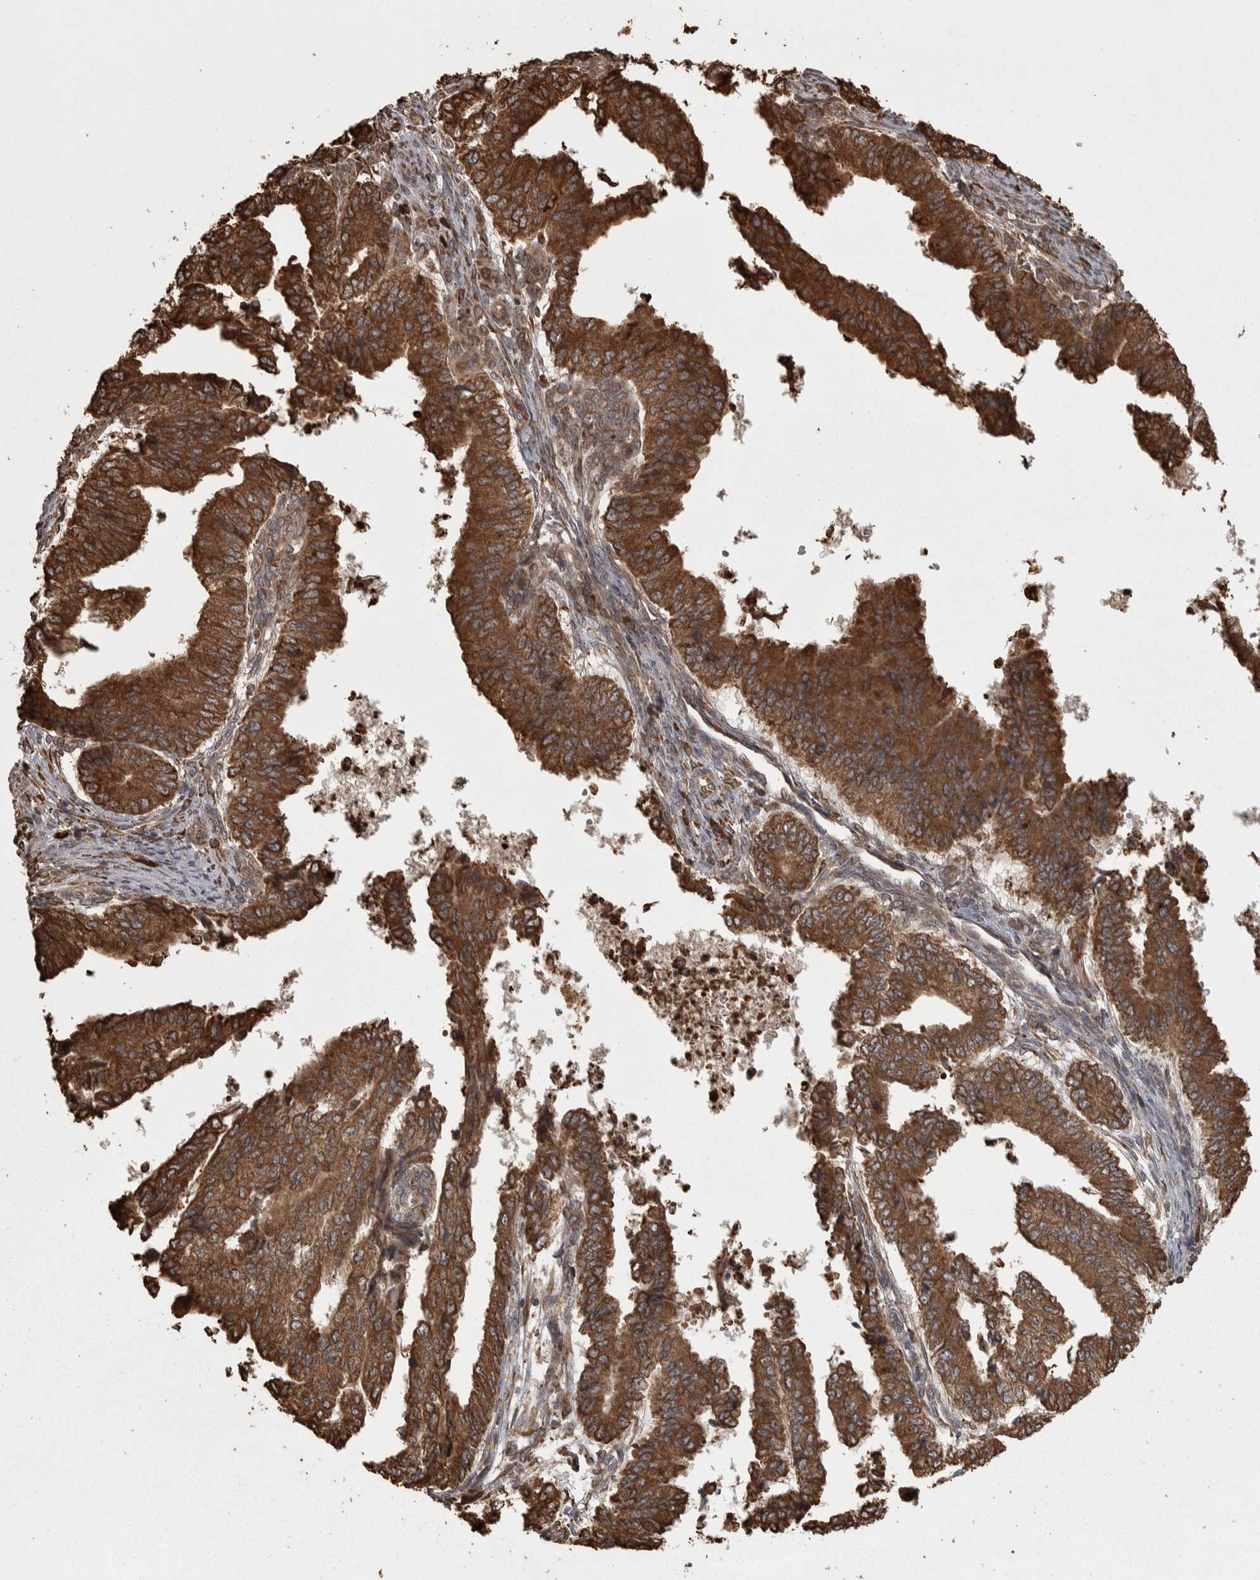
{"staining": {"intensity": "strong", "quantity": ">75%", "location": "cytoplasmic/membranous"}, "tissue": "endometrial cancer", "cell_type": "Tumor cells", "image_type": "cancer", "snomed": [{"axis": "morphology", "description": "Polyp, NOS"}, {"axis": "morphology", "description": "Adenocarcinoma, NOS"}, {"axis": "morphology", "description": "Adenoma, NOS"}, {"axis": "topography", "description": "Endometrium"}], "caption": "IHC photomicrograph of neoplastic tissue: human endometrial cancer stained using IHC shows high levels of strong protein expression localized specifically in the cytoplasmic/membranous of tumor cells, appearing as a cytoplasmic/membranous brown color.", "gene": "AGBL3", "patient": {"sex": "female", "age": 79}}